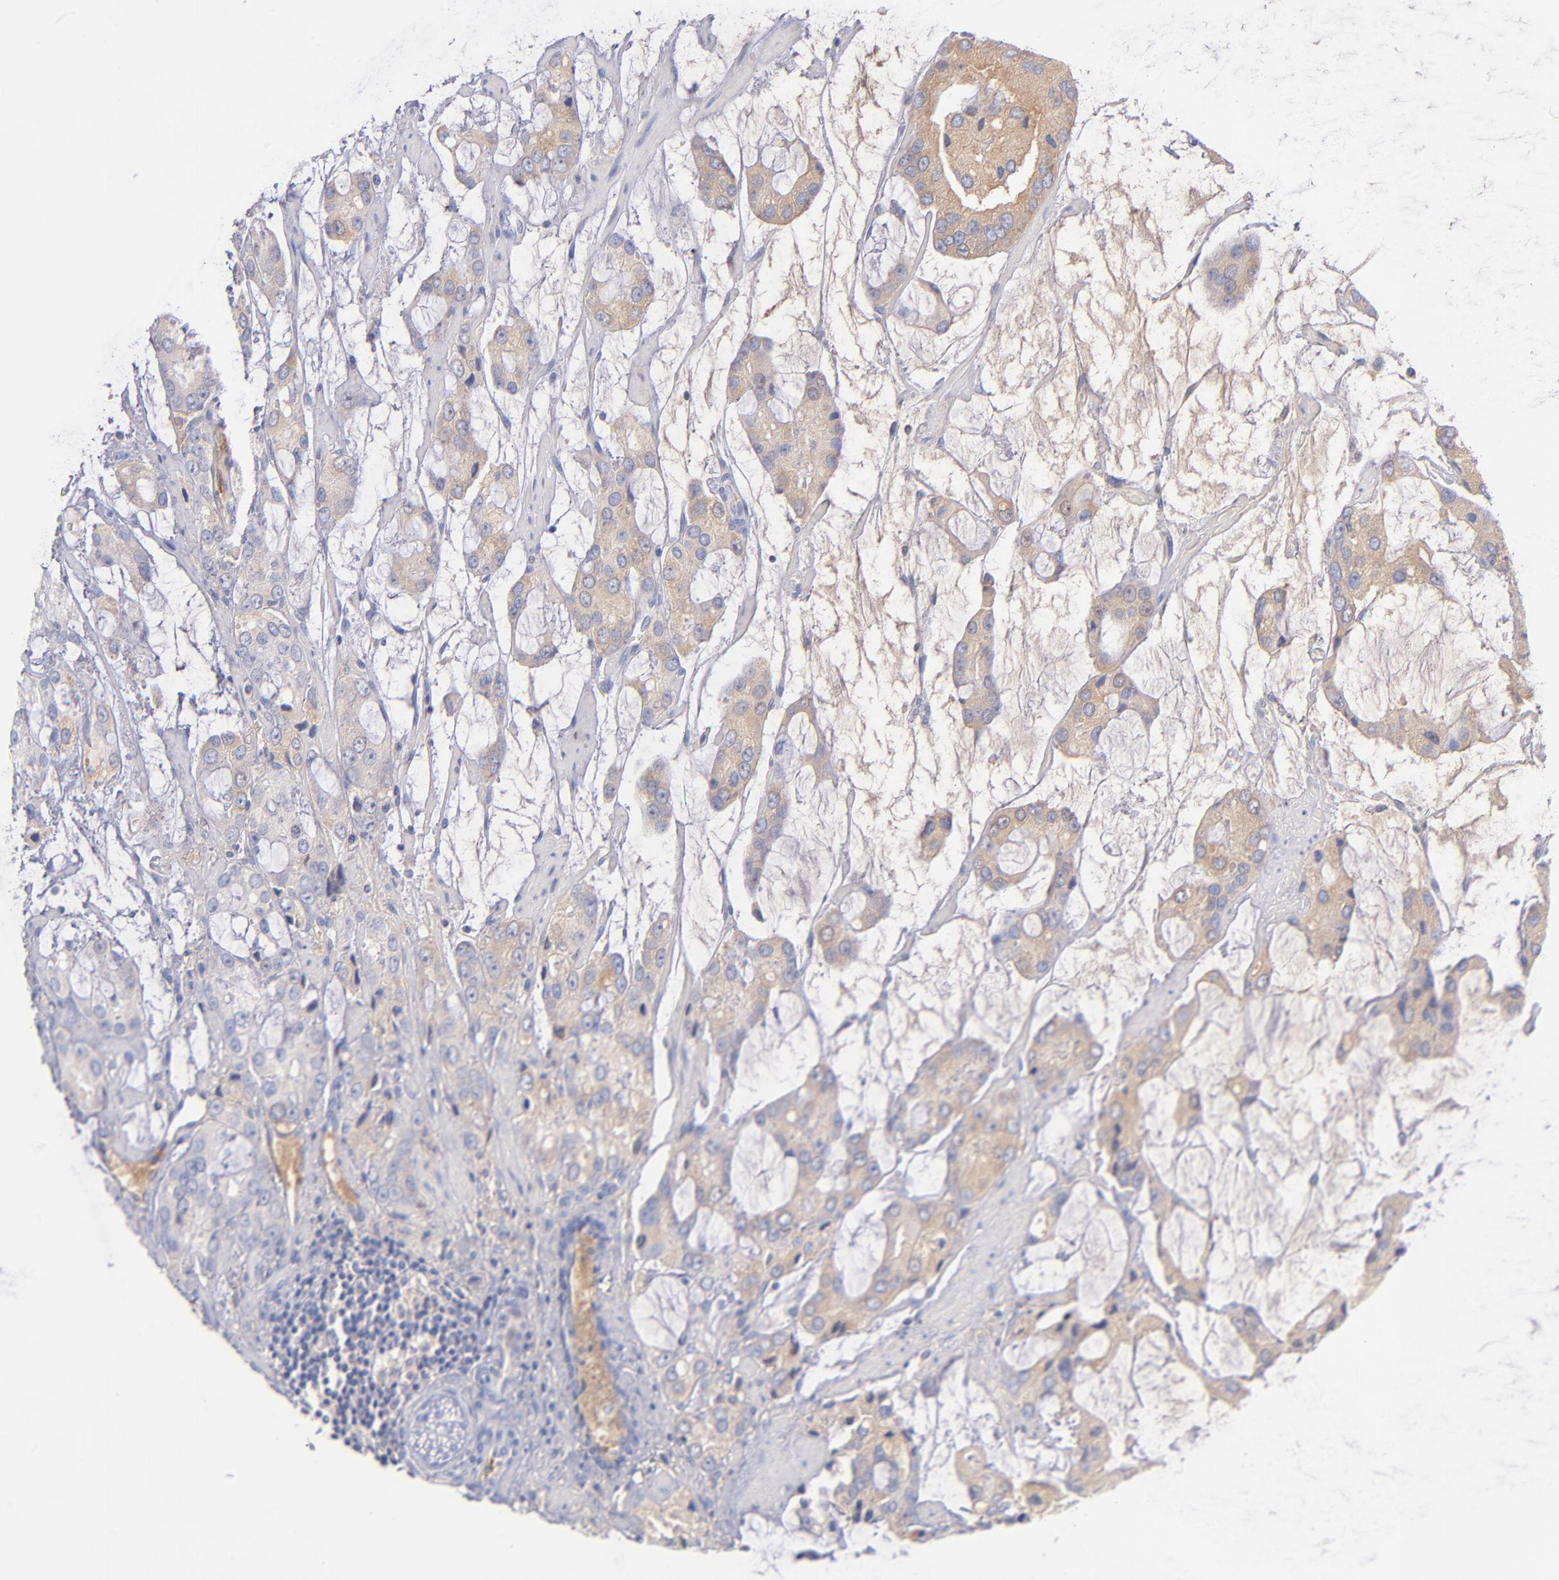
{"staining": {"intensity": "weak", "quantity": ">75%", "location": "cytoplasmic/membranous"}, "tissue": "prostate cancer", "cell_type": "Tumor cells", "image_type": "cancer", "snomed": [{"axis": "morphology", "description": "Adenocarcinoma, High grade"}, {"axis": "topography", "description": "Prostate"}], "caption": "Human prostate cancer stained with a protein marker reveals weak staining in tumor cells.", "gene": "HP", "patient": {"sex": "male", "age": 67}}